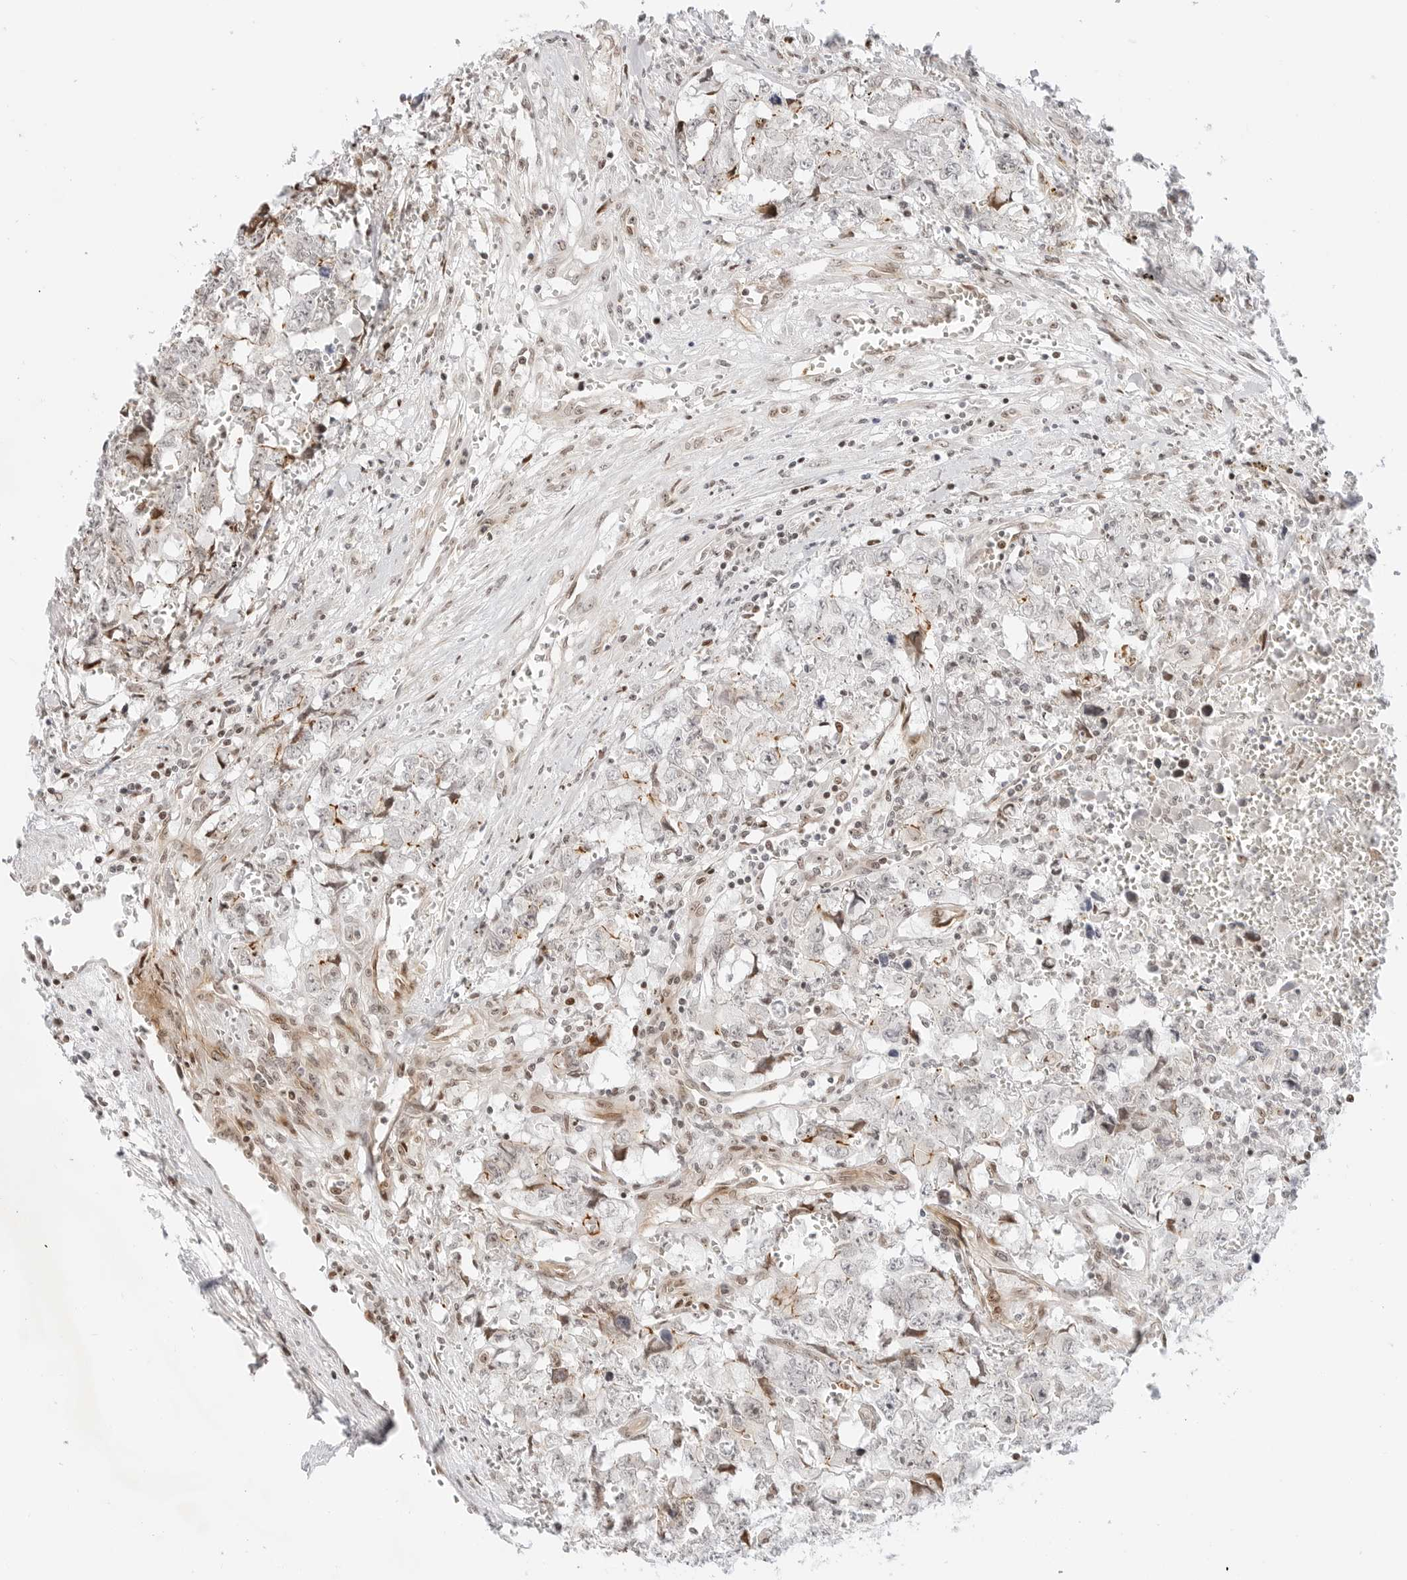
{"staining": {"intensity": "negative", "quantity": "none", "location": "none"}, "tissue": "testis cancer", "cell_type": "Tumor cells", "image_type": "cancer", "snomed": [{"axis": "morphology", "description": "Carcinoma, Embryonal, NOS"}, {"axis": "topography", "description": "Testis"}], "caption": "This is an immunohistochemistry photomicrograph of human testis embryonal carcinoma. There is no expression in tumor cells.", "gene": "ZNF613", "patient": {"sex": "male", "age": 31}}